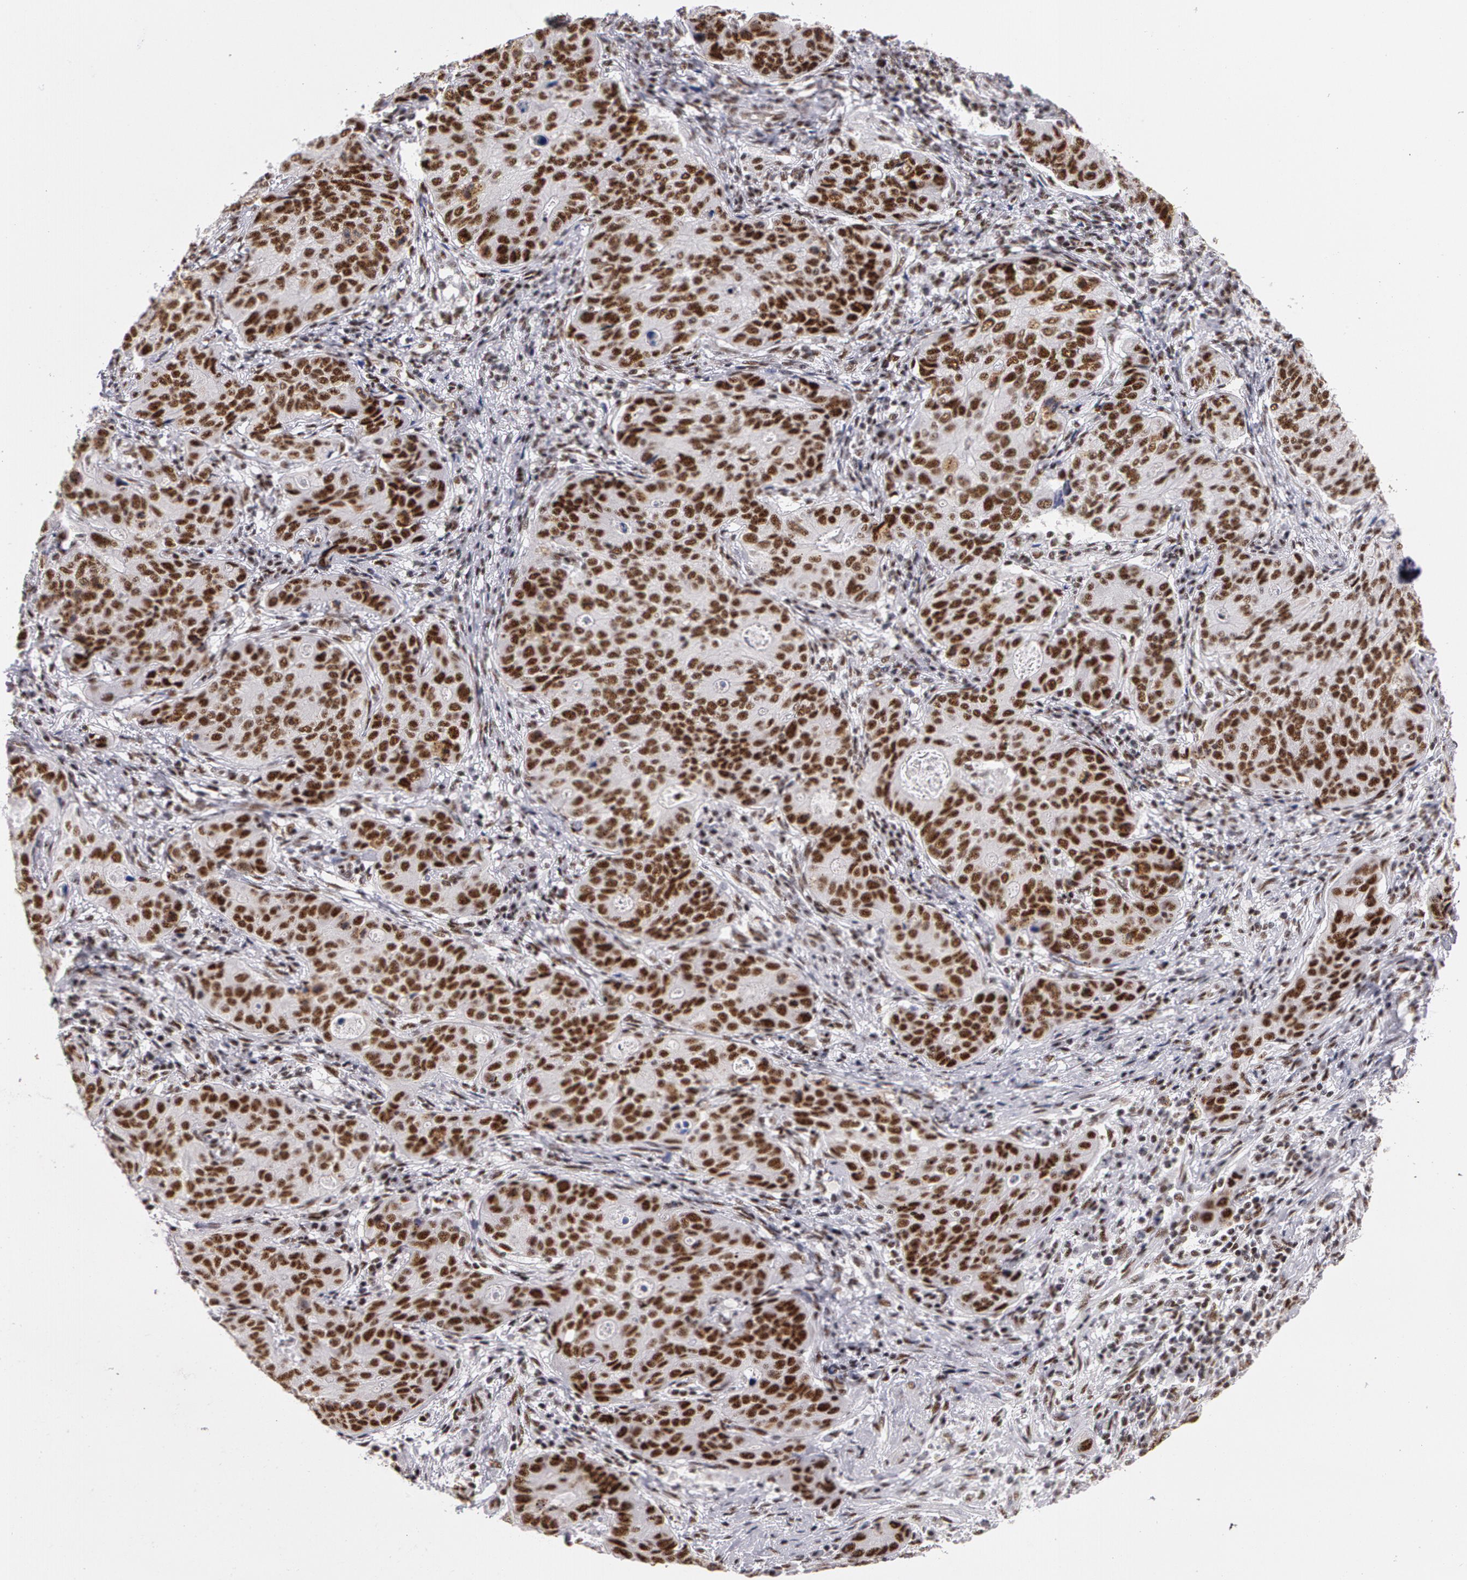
{"staining": {"intensity": "strong", "quantity": ">75%", "location": "nuclear"}, "tissue": "stomach cancer", "cell_type": "Tumor cells", "image_type": "cancer", "snomed": [{"axis": "morphology", "description": "Adenocarcinoma, NOS"}, {"axis": "topography", "description": "Esophagus"}, {"axis": "topography", "description": "Stomach"}], "caption": "The photomicrograph displays immunohistochemical staining of stomach adenocarcinoma. There is strong nuclear staining is appreciated in about >75% of tumor cells. (DAB (3,3'-diaminobenzidine) IHC, brown staining for protein, blue staining for nuclei).", "gene": "PNN", "patient": {"sex": "male", "age": 74}}